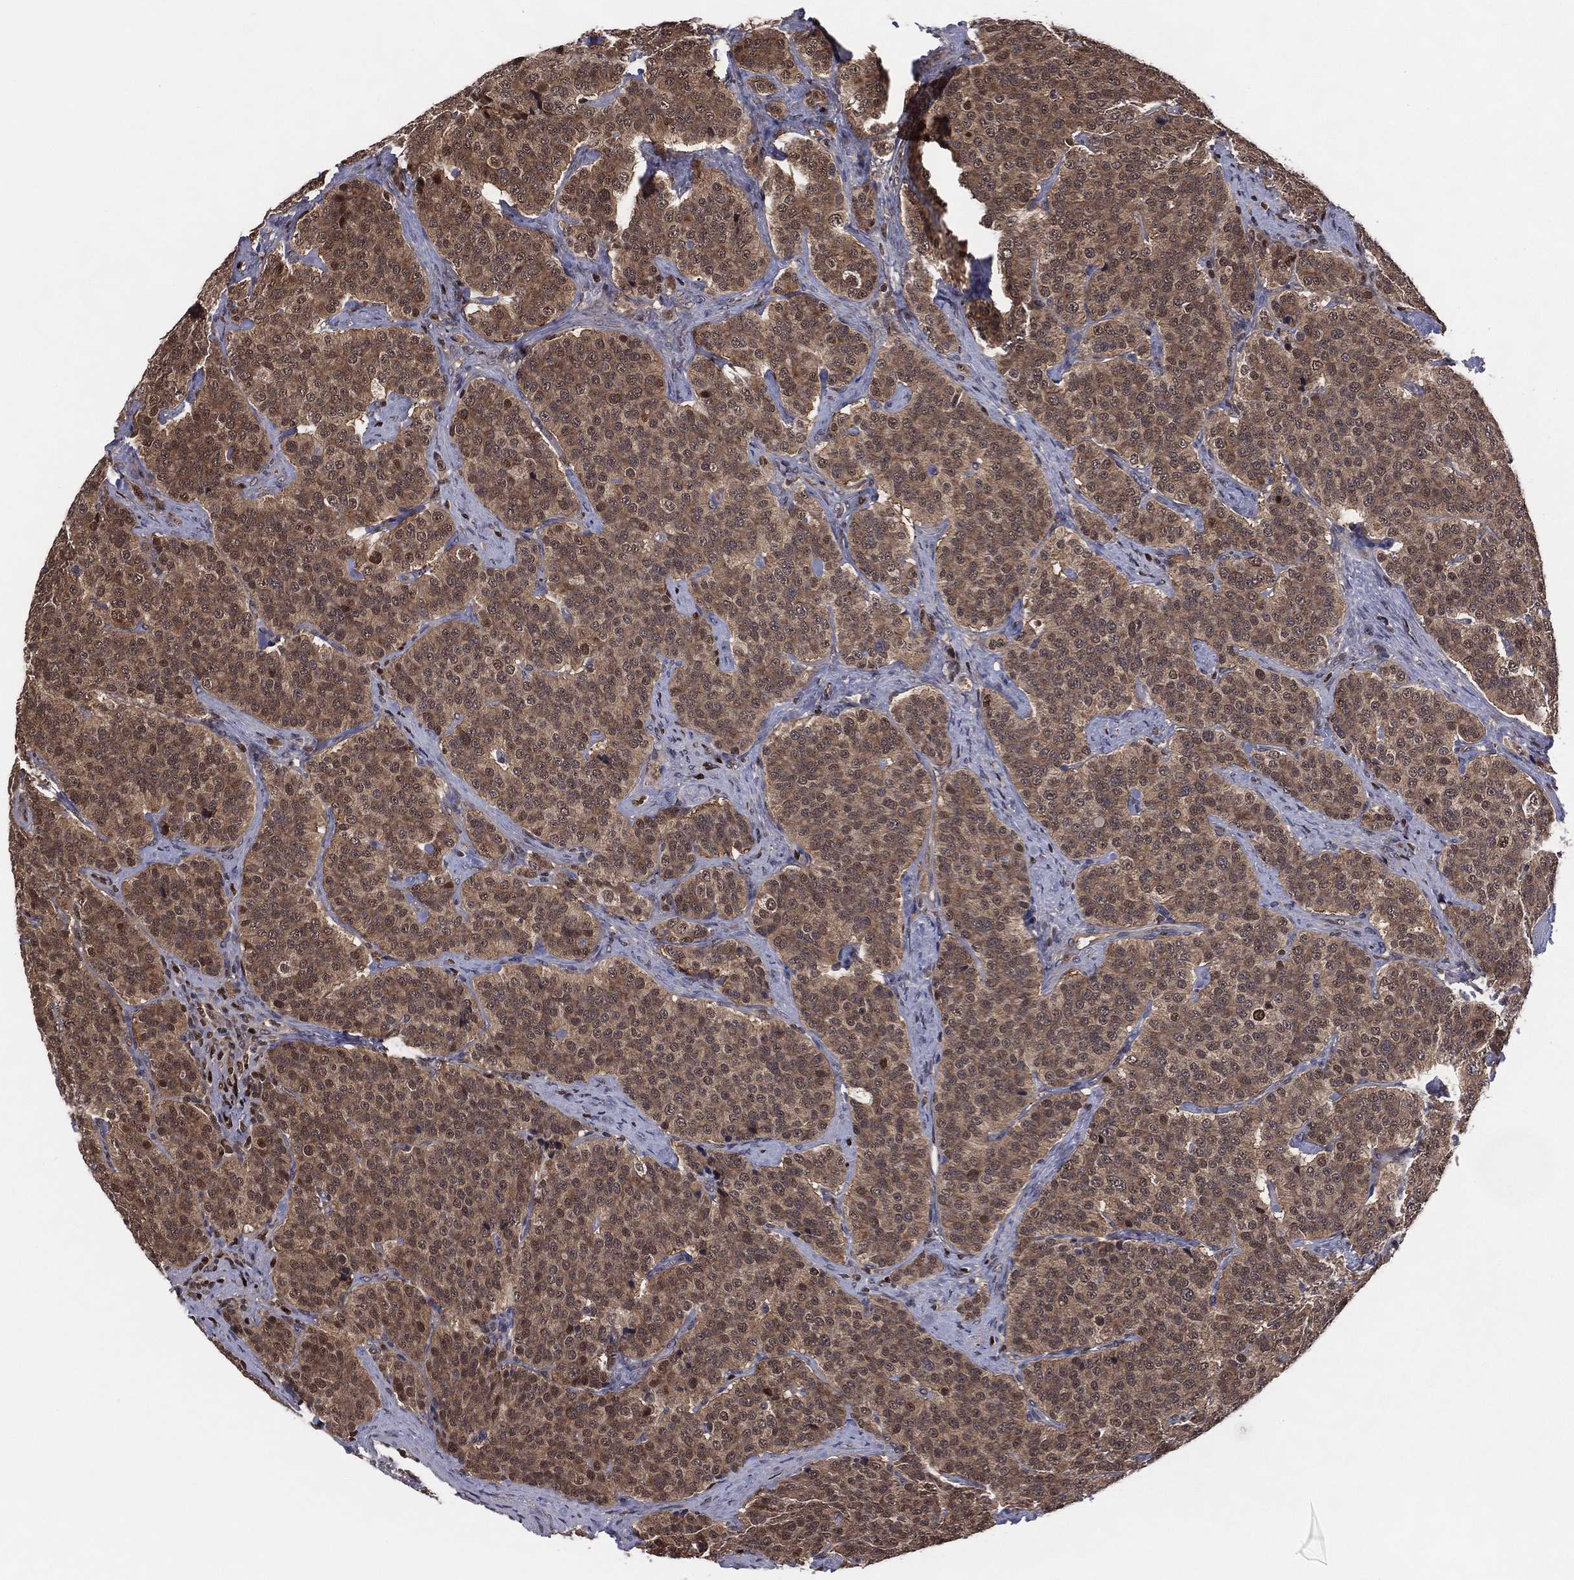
{"staining": {"intensity": "moderate", "quantity": ">75%", "location": "cytoplasmic/membranous"}, "tissue": "carcinoid", "cell_type": "Tumor cells", "image_type": "cancer", "snomed": [{"axis": "morphology", "description": "Carcinoid, malignant, NOS"}, {"axis": "topography", "description": "Small intestine"}], "caption": "Immunohistochemical staining of carcinoid reveals moderate cytoplasmic/membranous protein positivity in about >75% of tumor cells. The staining was performed using DAB (3,3'-diaminobenzidine) to visualize the protein expression in brown, while the nuclei were stained in blue with hematoxylin (Magnification: 20x).", "gene": "PSMA1", "patient": {"sex": "female", "age": 58}}